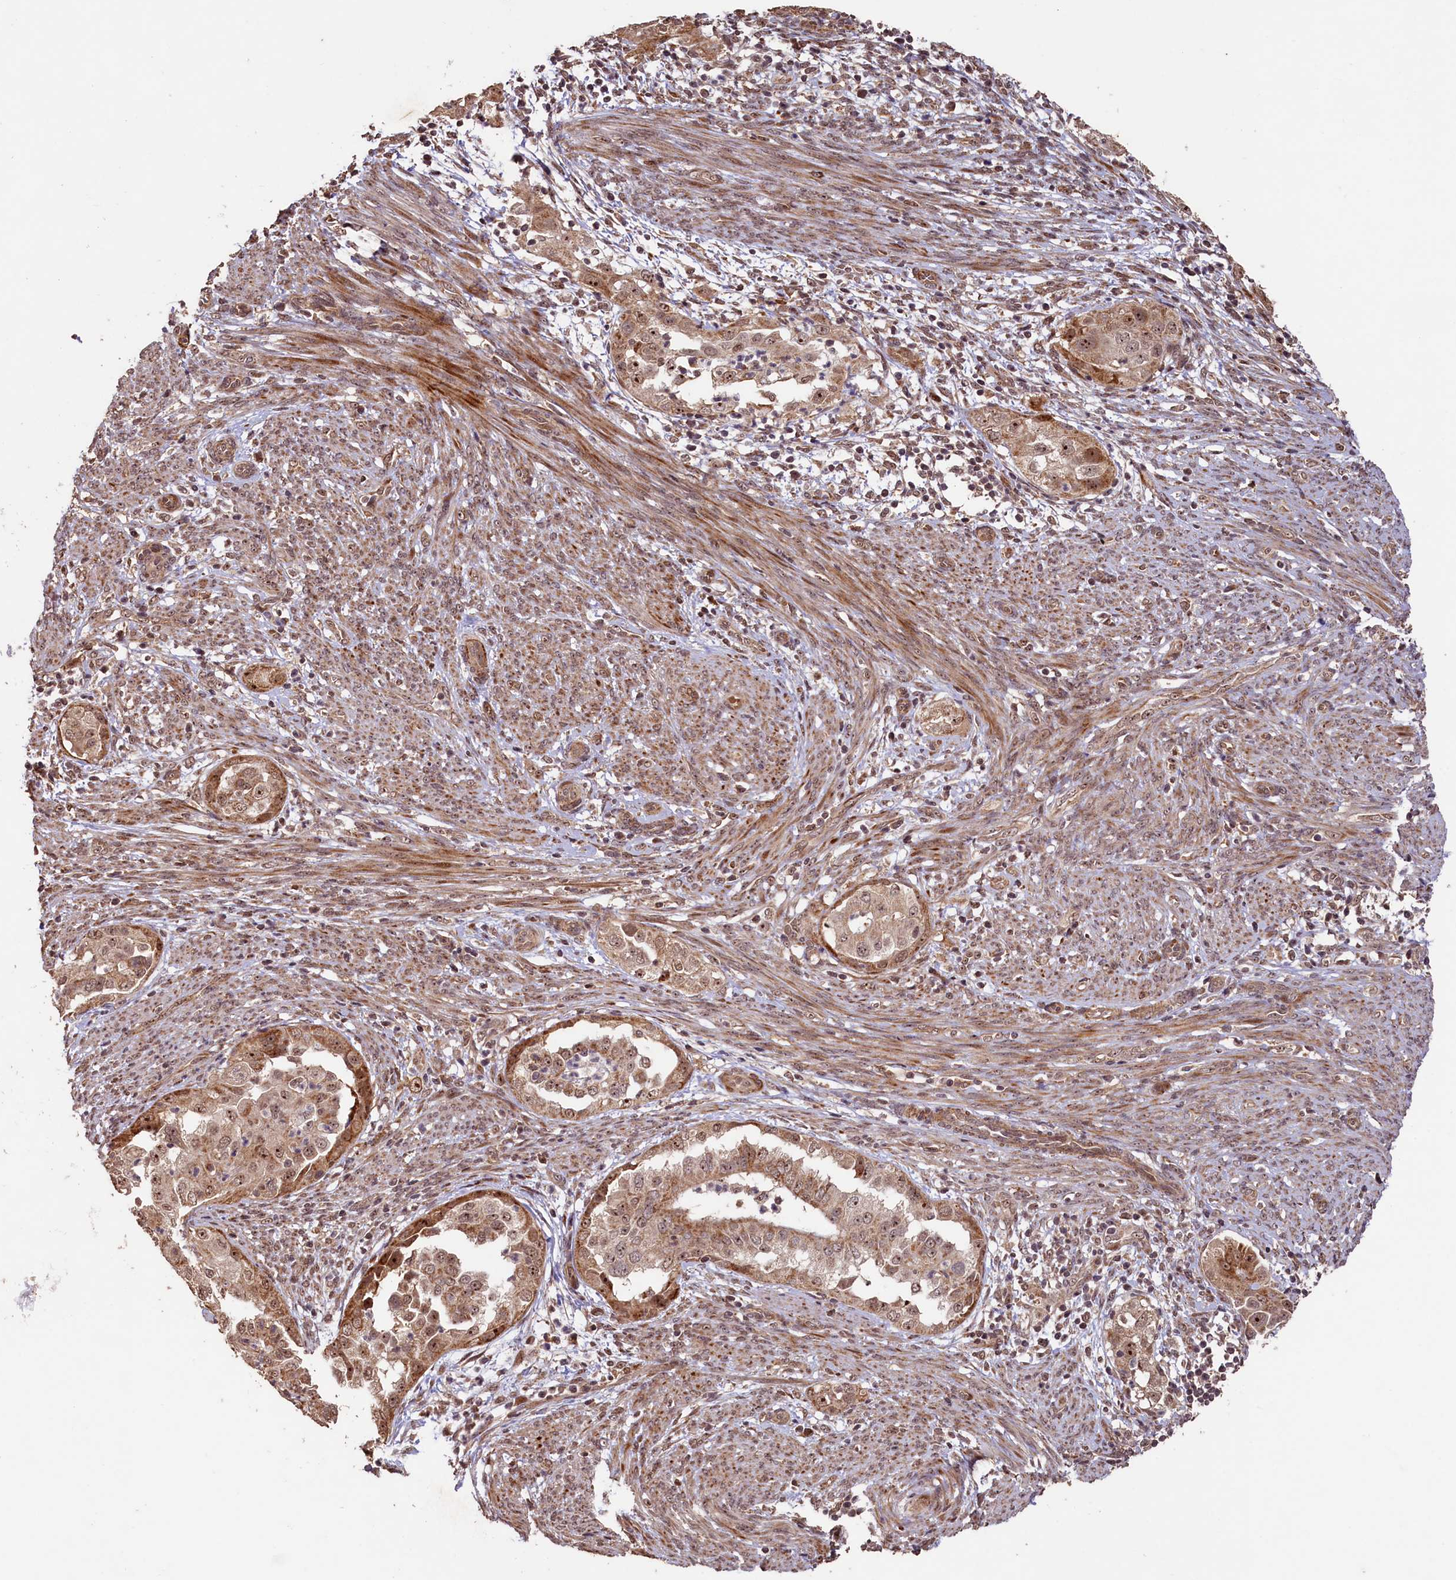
{"staining": {"intensity": "strong", "quantity": "25%-75%", "location": "cytoplasmic/membranous,nuclear"}, "tissue": "endometrial cancer", "cell_type": "Tumor cells", "image_type": "cancer", "snomed": [{"axis": "morphology", "description": "Adenocarcinoma, NOS"}, {"axis": "topography", "description": "Endometrium"}], "caption": "Immunohistochemistry (IHC) of endometrial adenocarcinoma displays high levels of strong cytoplasmic/membranous and nuclear positivity in approximately 25%-75% of tumor cells. (IHC, brightfield microscopy, high magnification).", "gene": "SHPRH", "patient": {"sex": "female", "age": 85}}